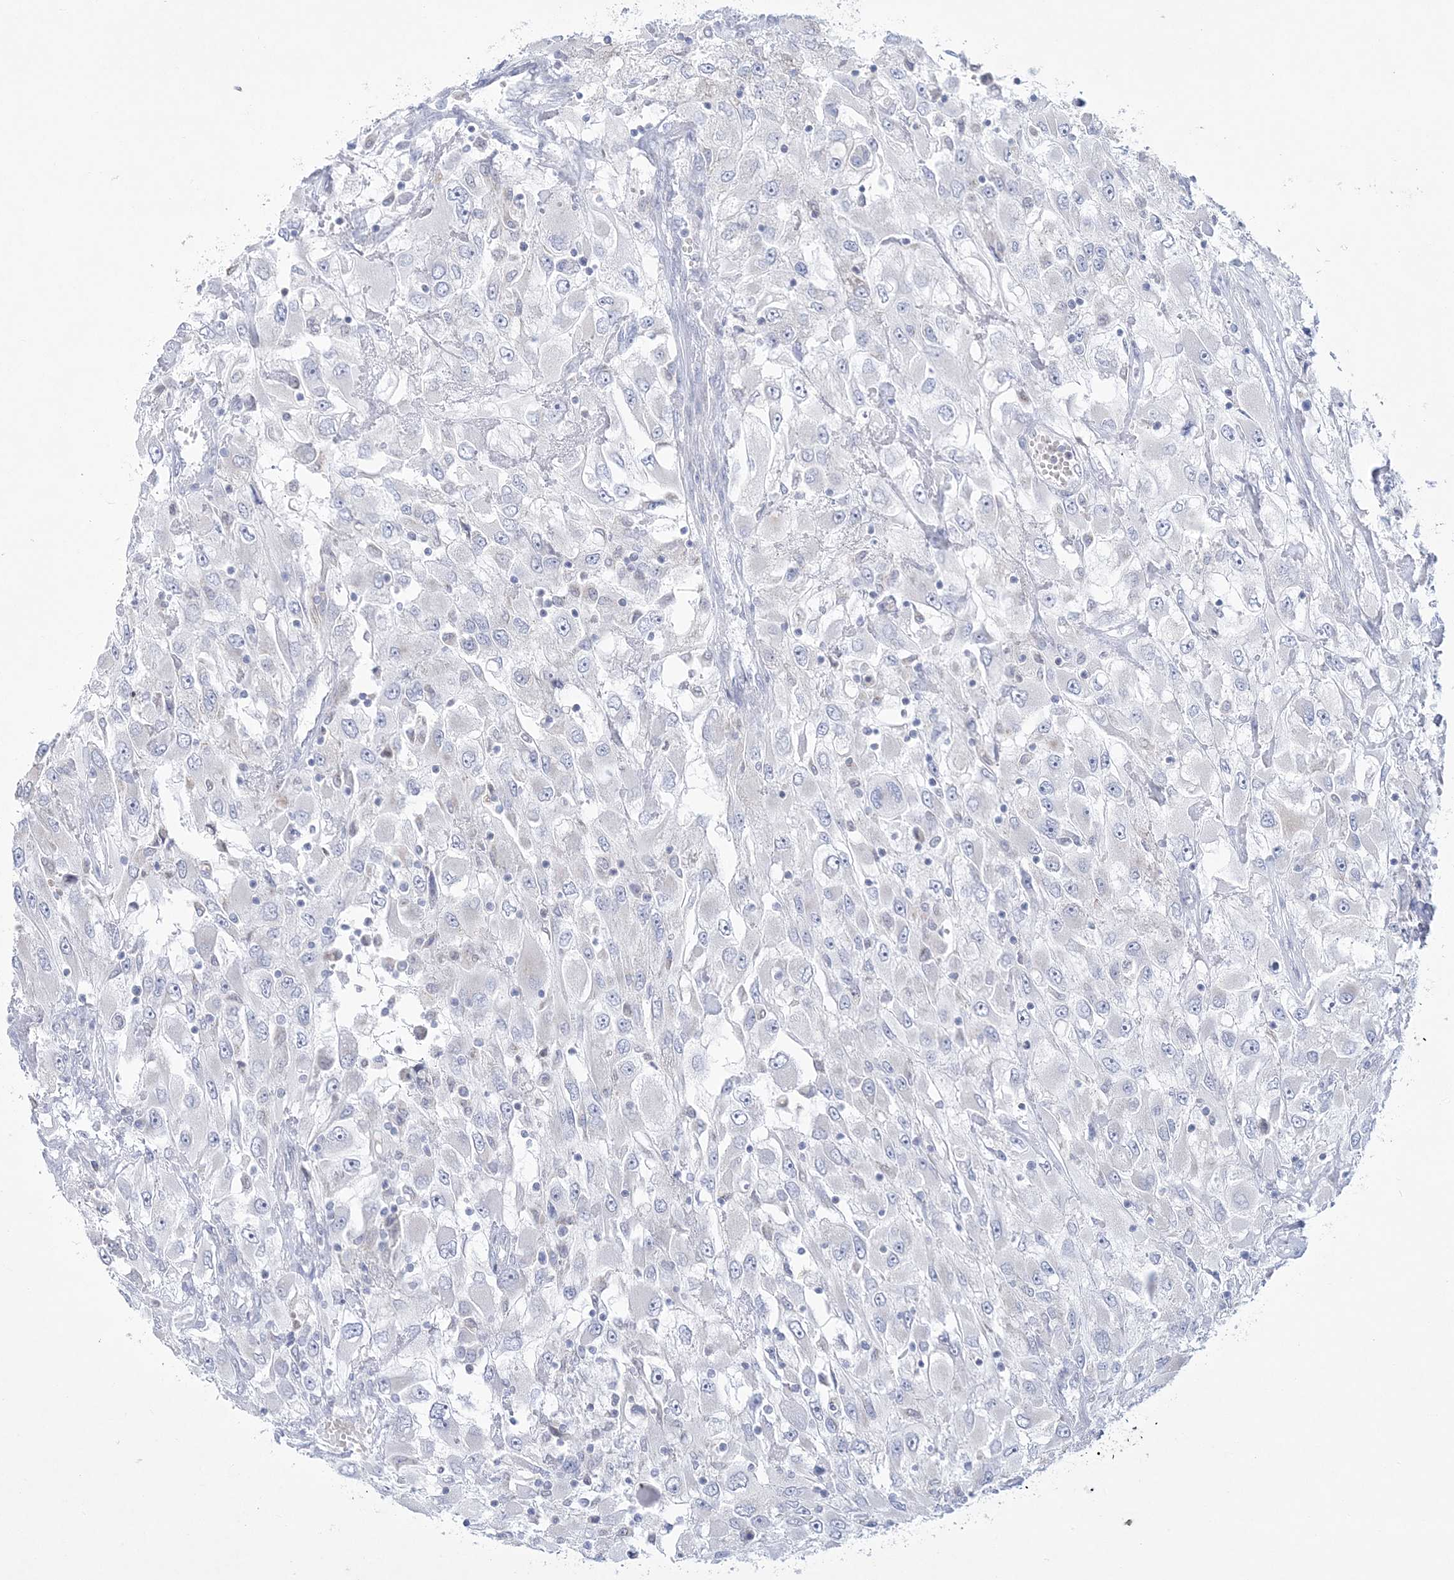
{"staining": {"intensity": "negative", "quantity": "none", "location": "none"}, "tissue": "renal cancer", "cell_type": "Tumor cells", "image_type": "cancer", "snomed": [{"axis": "morphology", "description": "Adenocarcinoma, NOS"}, {"axis": "topography", "description": "Kidney"}], "caption": "This image is of adenocarcinoma (renal) stained with IHC to label a protein in brown with the nuclei are counter-stained blue. There is no expression in tumor cells.", "gene": "WDR27", "patient": {"sex": "female", "age": 52}}